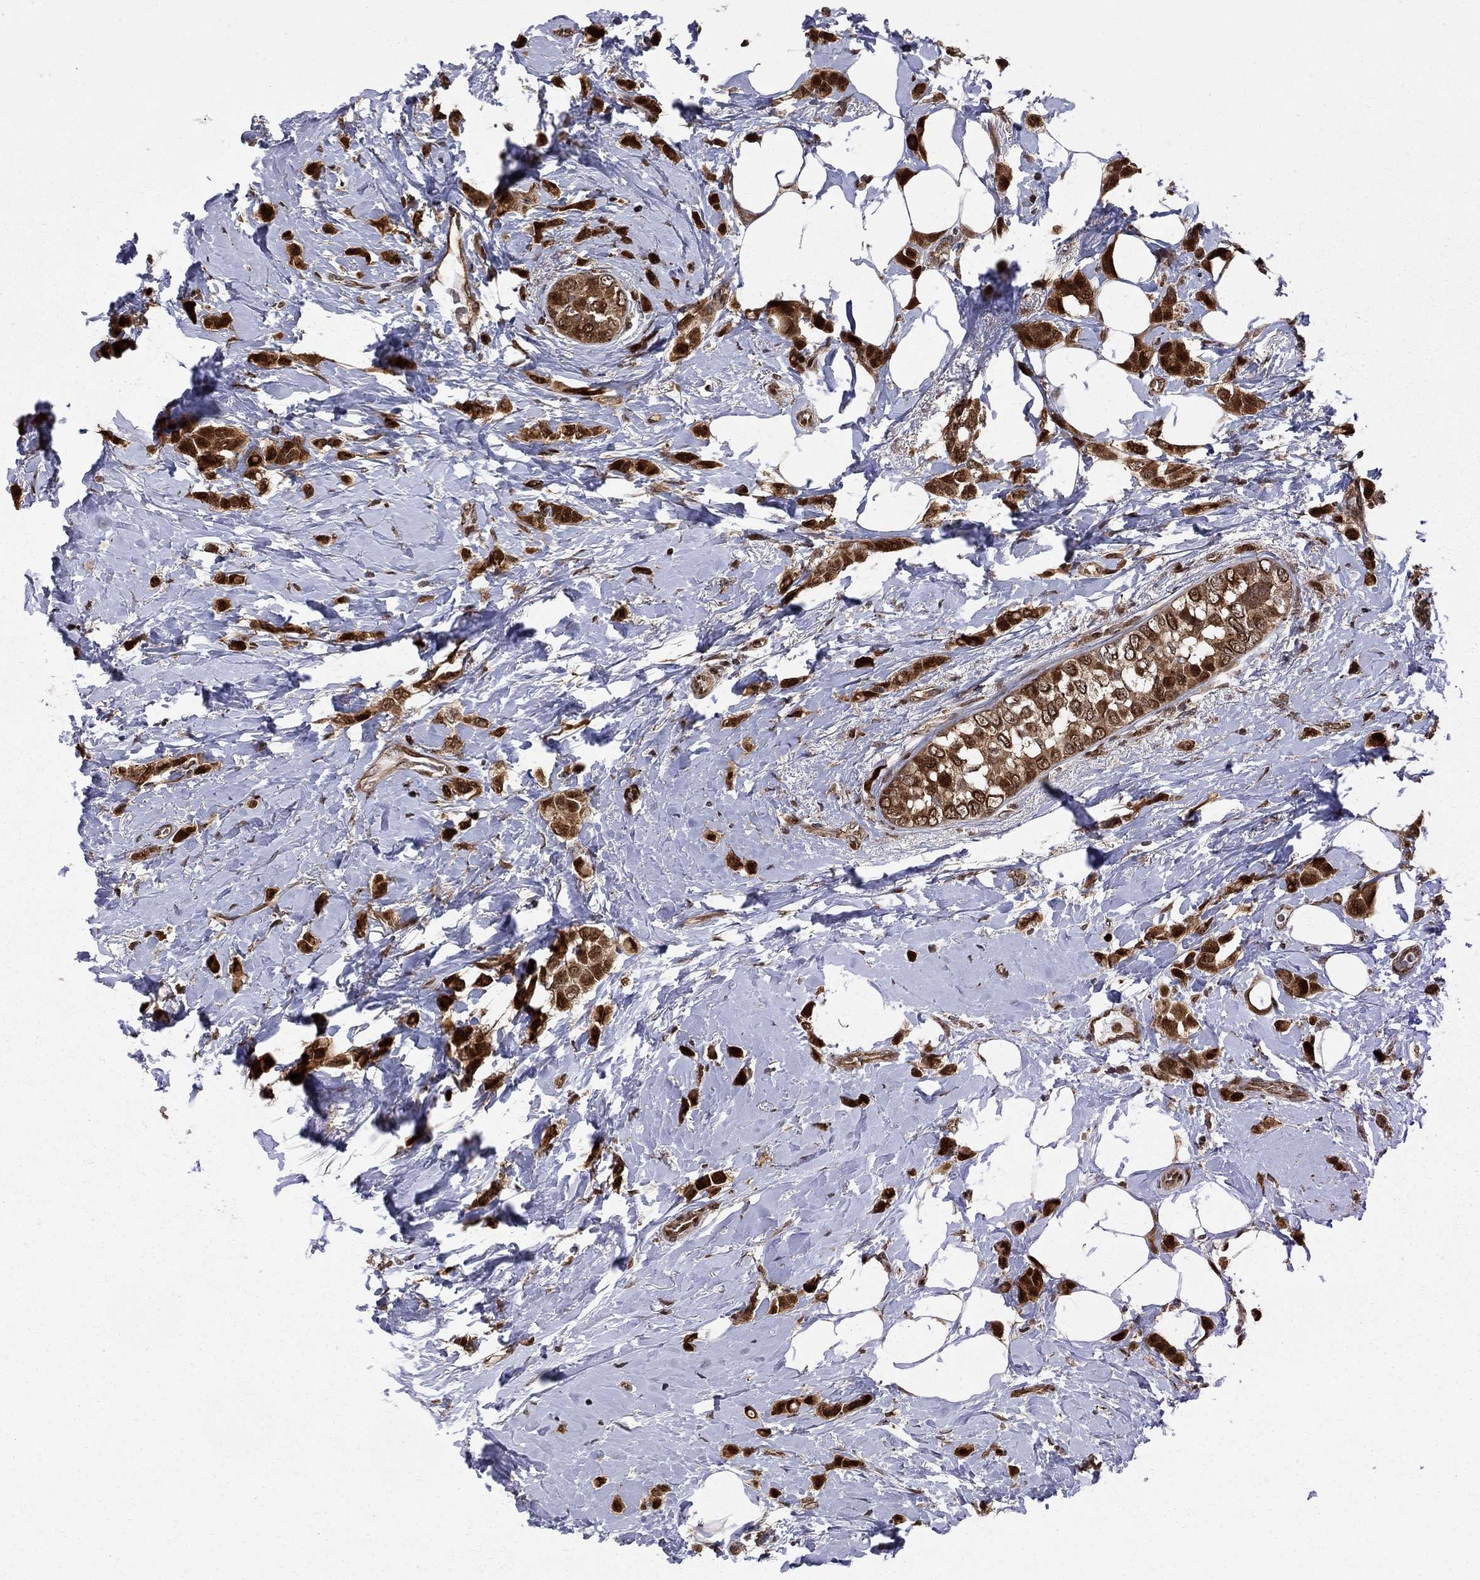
{"staining": {"intensity": "strong", "quantity": ">75%", "location": "cytoplasmic/membranous,nuclear"}, "tissue": "breast cancer", "cell_type": "Tumor cells", "image_type": "cancer", "snomed": [{"axis": "morphology", "description": "Lobular carcinoma"}, {"axis": "topography", "description": "Breast"}], "caption": "Brown immunohistochemical staining in breast cancer demonstrates strong cytoplasmic/membranous and nuclear expression in about >75% of tumor cells.", "gene": "ELOB", "patient": {"sex": "female", "age": 66}}